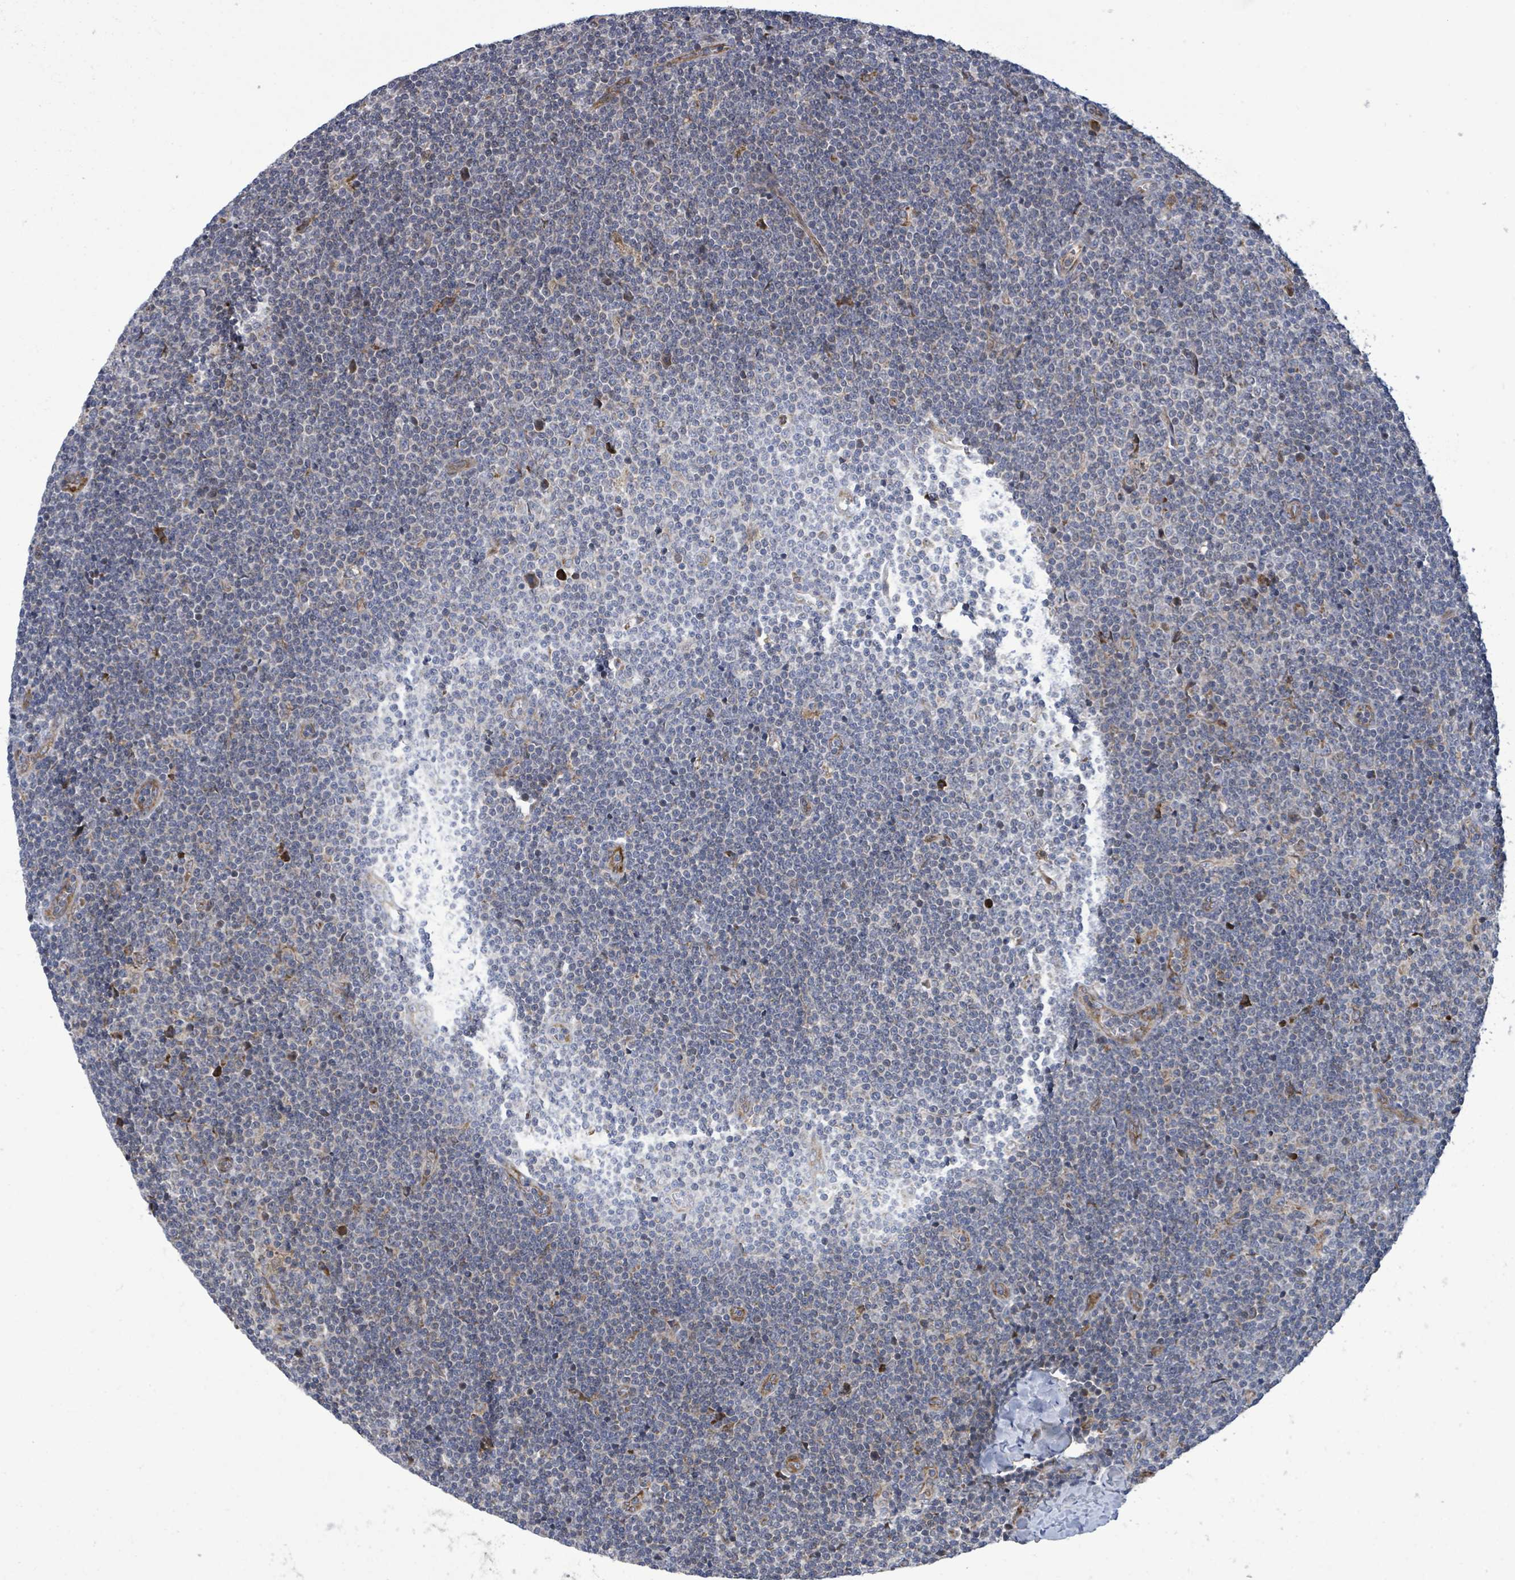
{"staining": {"intensity": "negative", "quantity": "none", "location": "none"}, "tissue": "lymphoma", "cell_type": "Tumor cells", "image_type": "cancer", "snomed": [{"axis": "morphology", "description": "Malignant lymphoma, non-Hodgkin's type, Low grade"}, {"axis": "topography", "description": "Lymph node"}], "caption": "Low-grade malignant lymphoma, non-Hodgkin's type was stained to show a protein in brown. There is no significant positivity in tumor cells.", "gene": "NOMO1", "patient": {"sex": "male", "age": 48}}